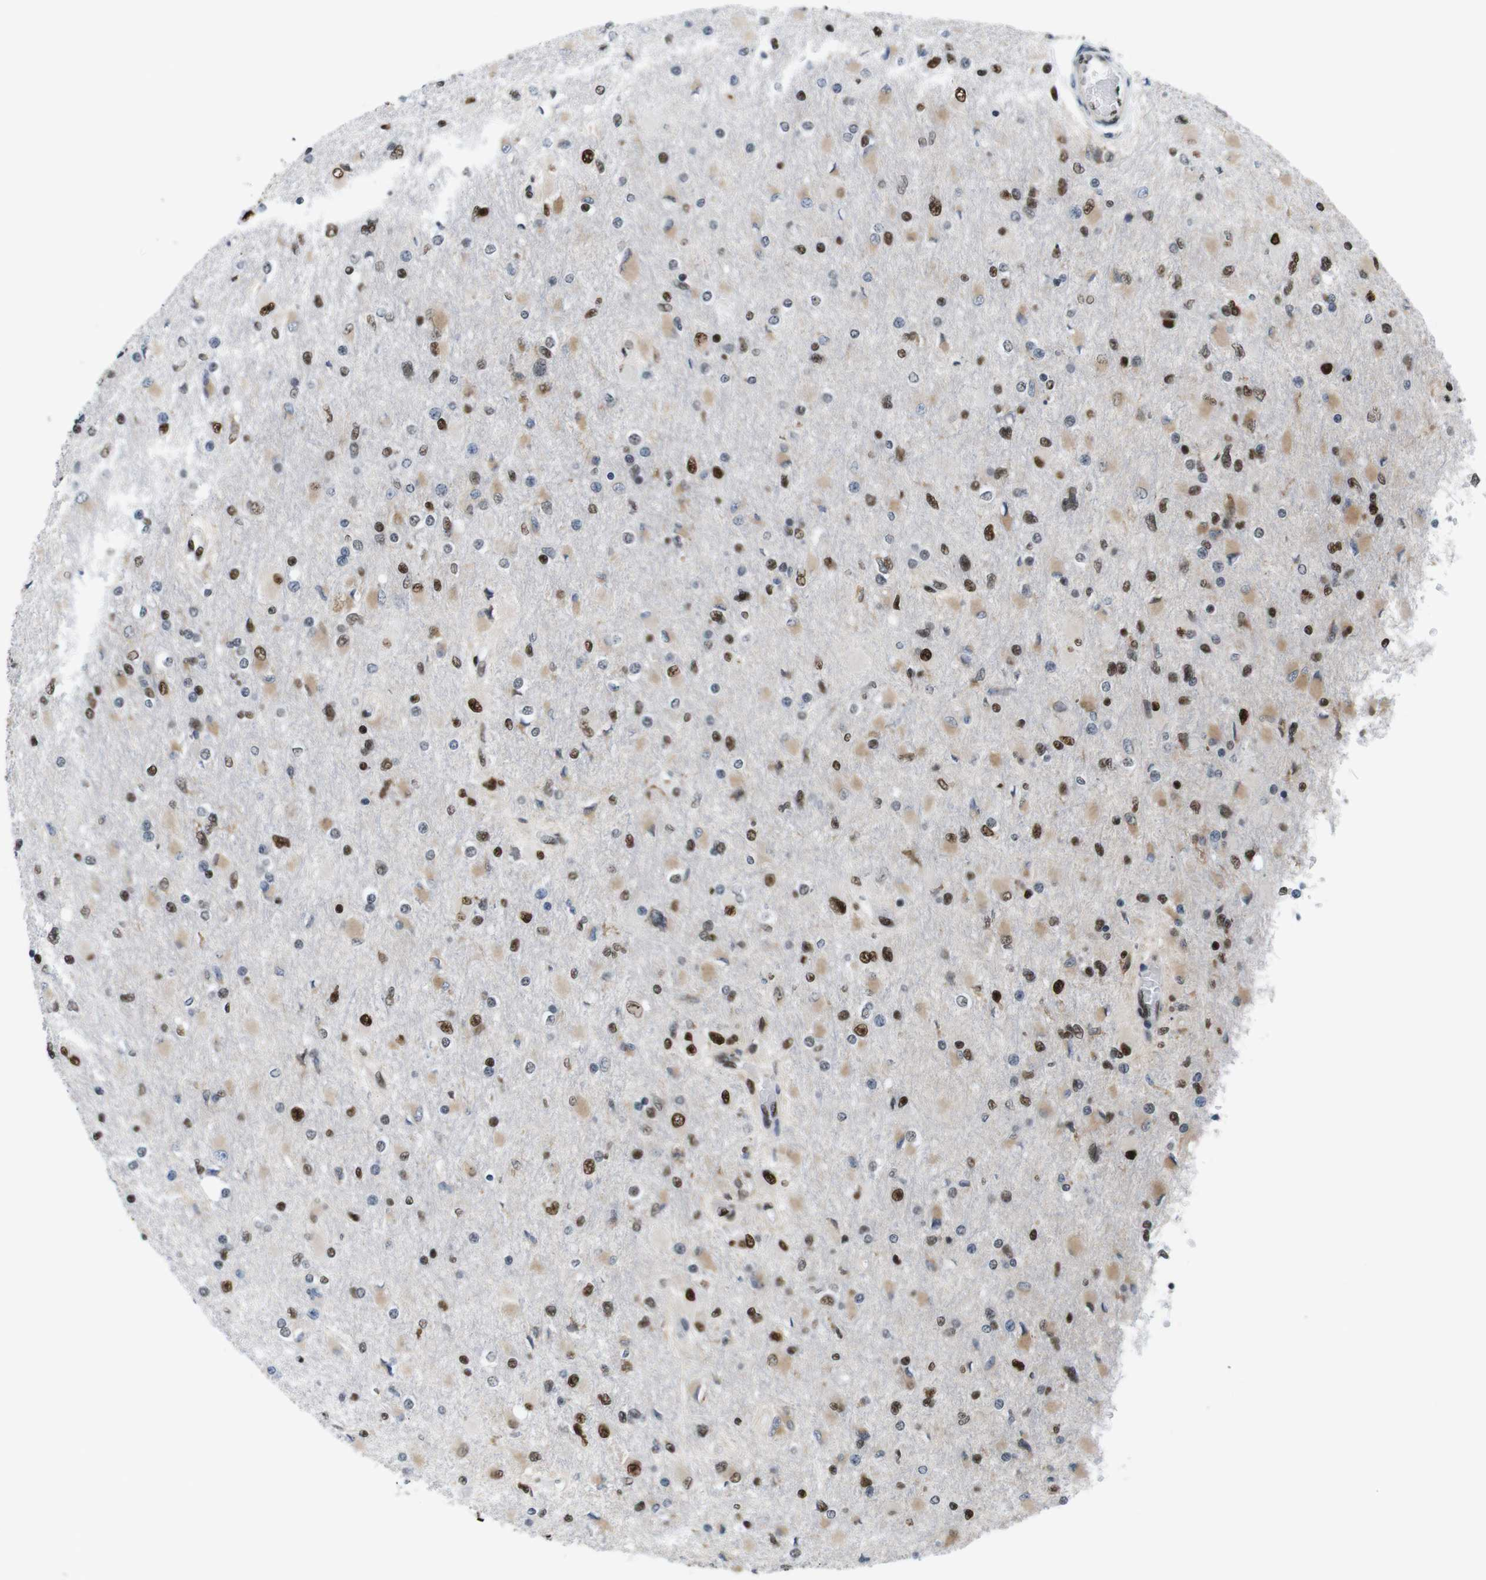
{"staining": {"intensity": "strong", "quantity": "25%-75%", "location": "nuclear"}, "tissue": "glioma", "cell_type": "Tumor cells", "image_type": "cancer", "snomed": [{"axis": "morphology", "description": "Glioma, malignant, High grade"}, {"axis": "topography", "description": "Cerebral cortex"}], "caption": "Glioma stained with a protein marker exhibits strong staining in tumor cells.", "gene": "PSME3", "patient": {"sex": "female", "age": 36}}